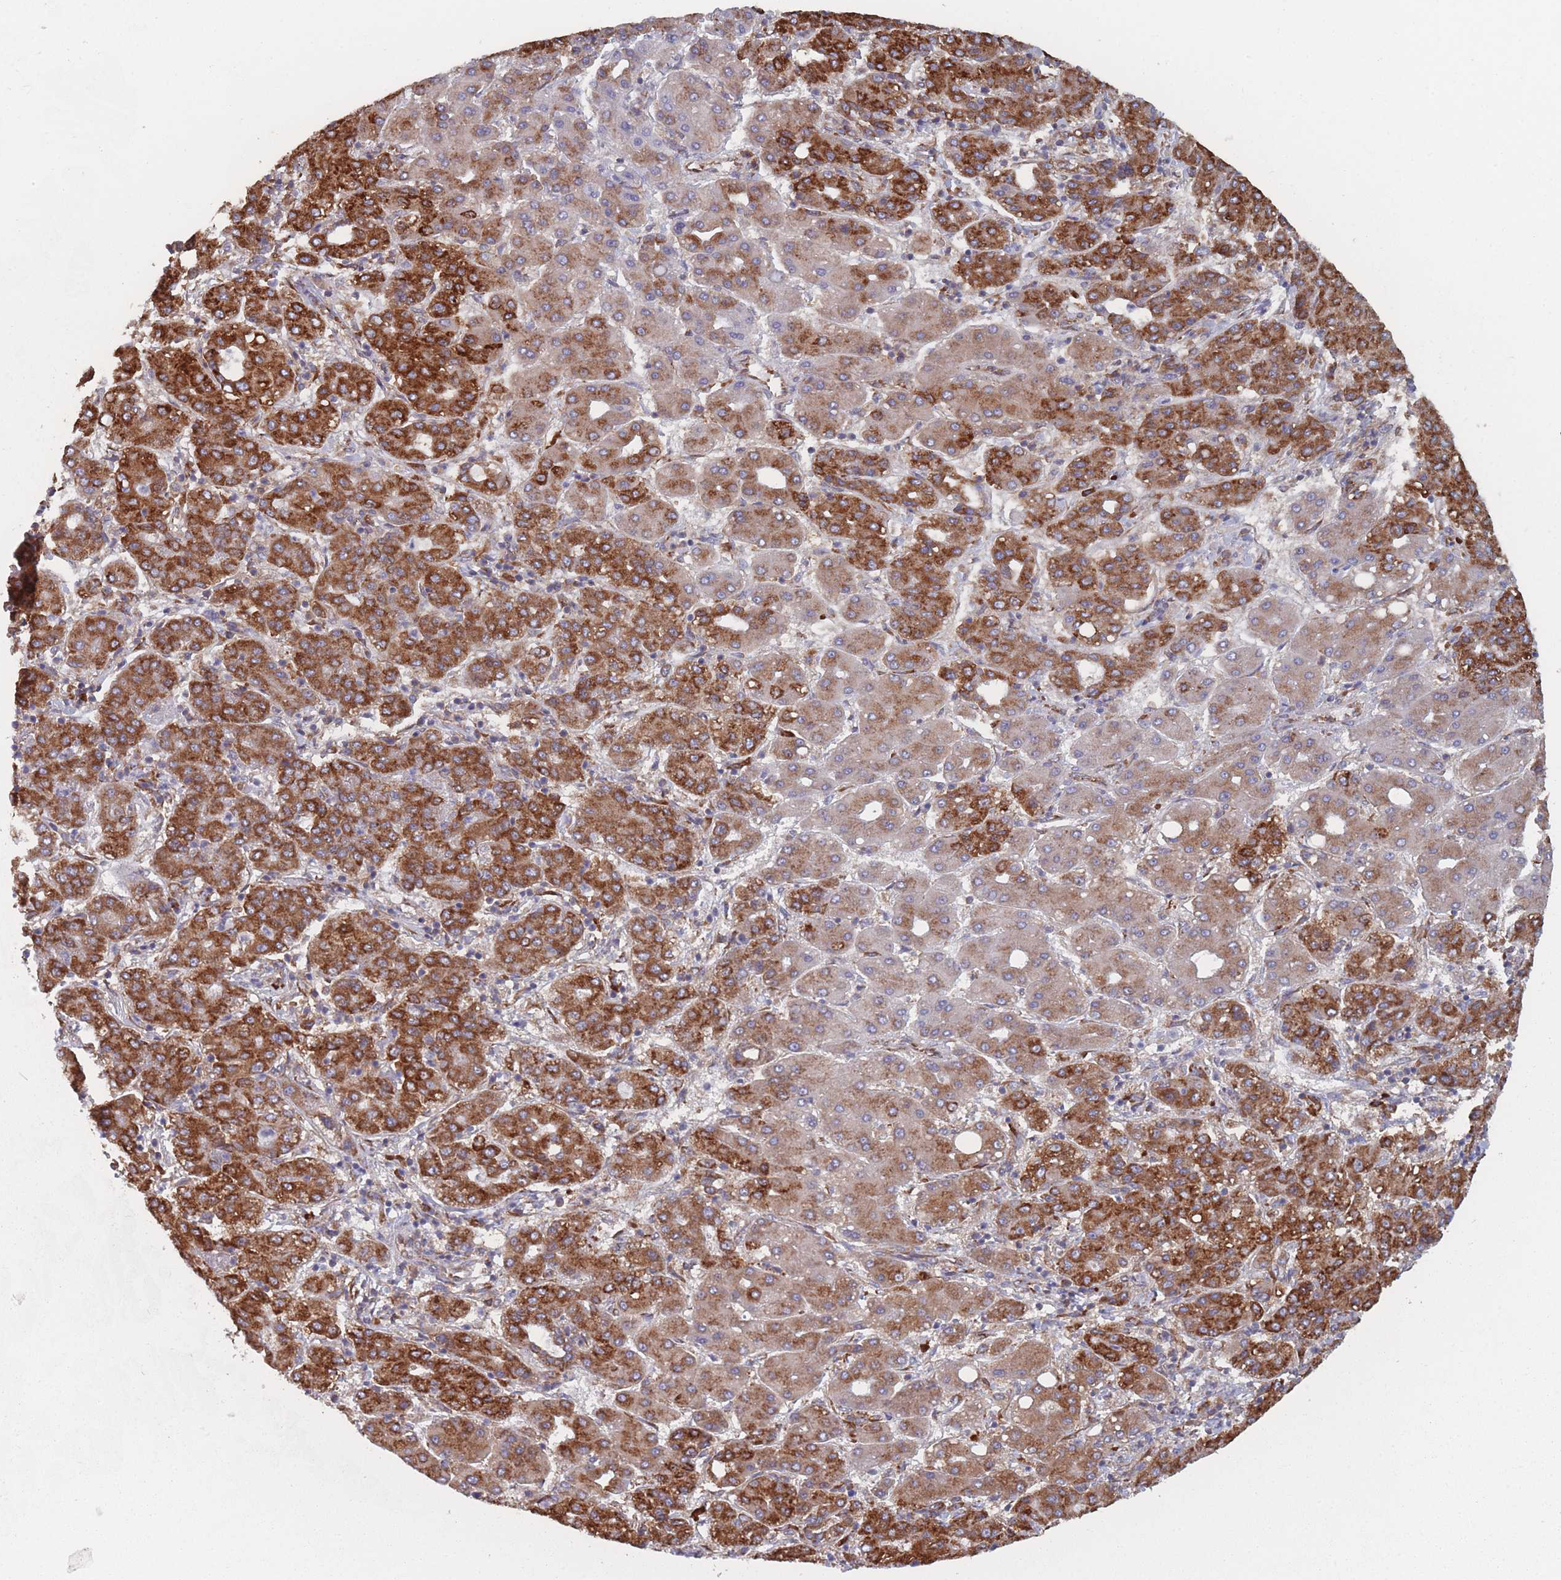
{"staining": {"intensity": "strong", "quantity": ">75%", "location": "cytoplasmic/membranous"}, "tissue": "liver cancer", "cell_type": "Tumor cells", "image_type": "cancer", "snomed": [{"axis": "morphology", "description": "Carcinoma, Hepatocellular, NOS"}, {"axis": "topography", "description": "Liver"}], "caption": "Immunohistochemical staining of human liver cancer demonstrates high levels of strong cytoplasmic/membranous protein expression in approximately >75% of tumor cells.", "gene": "EEF1B2", "patient": {"sex": "male", "age": 65}}